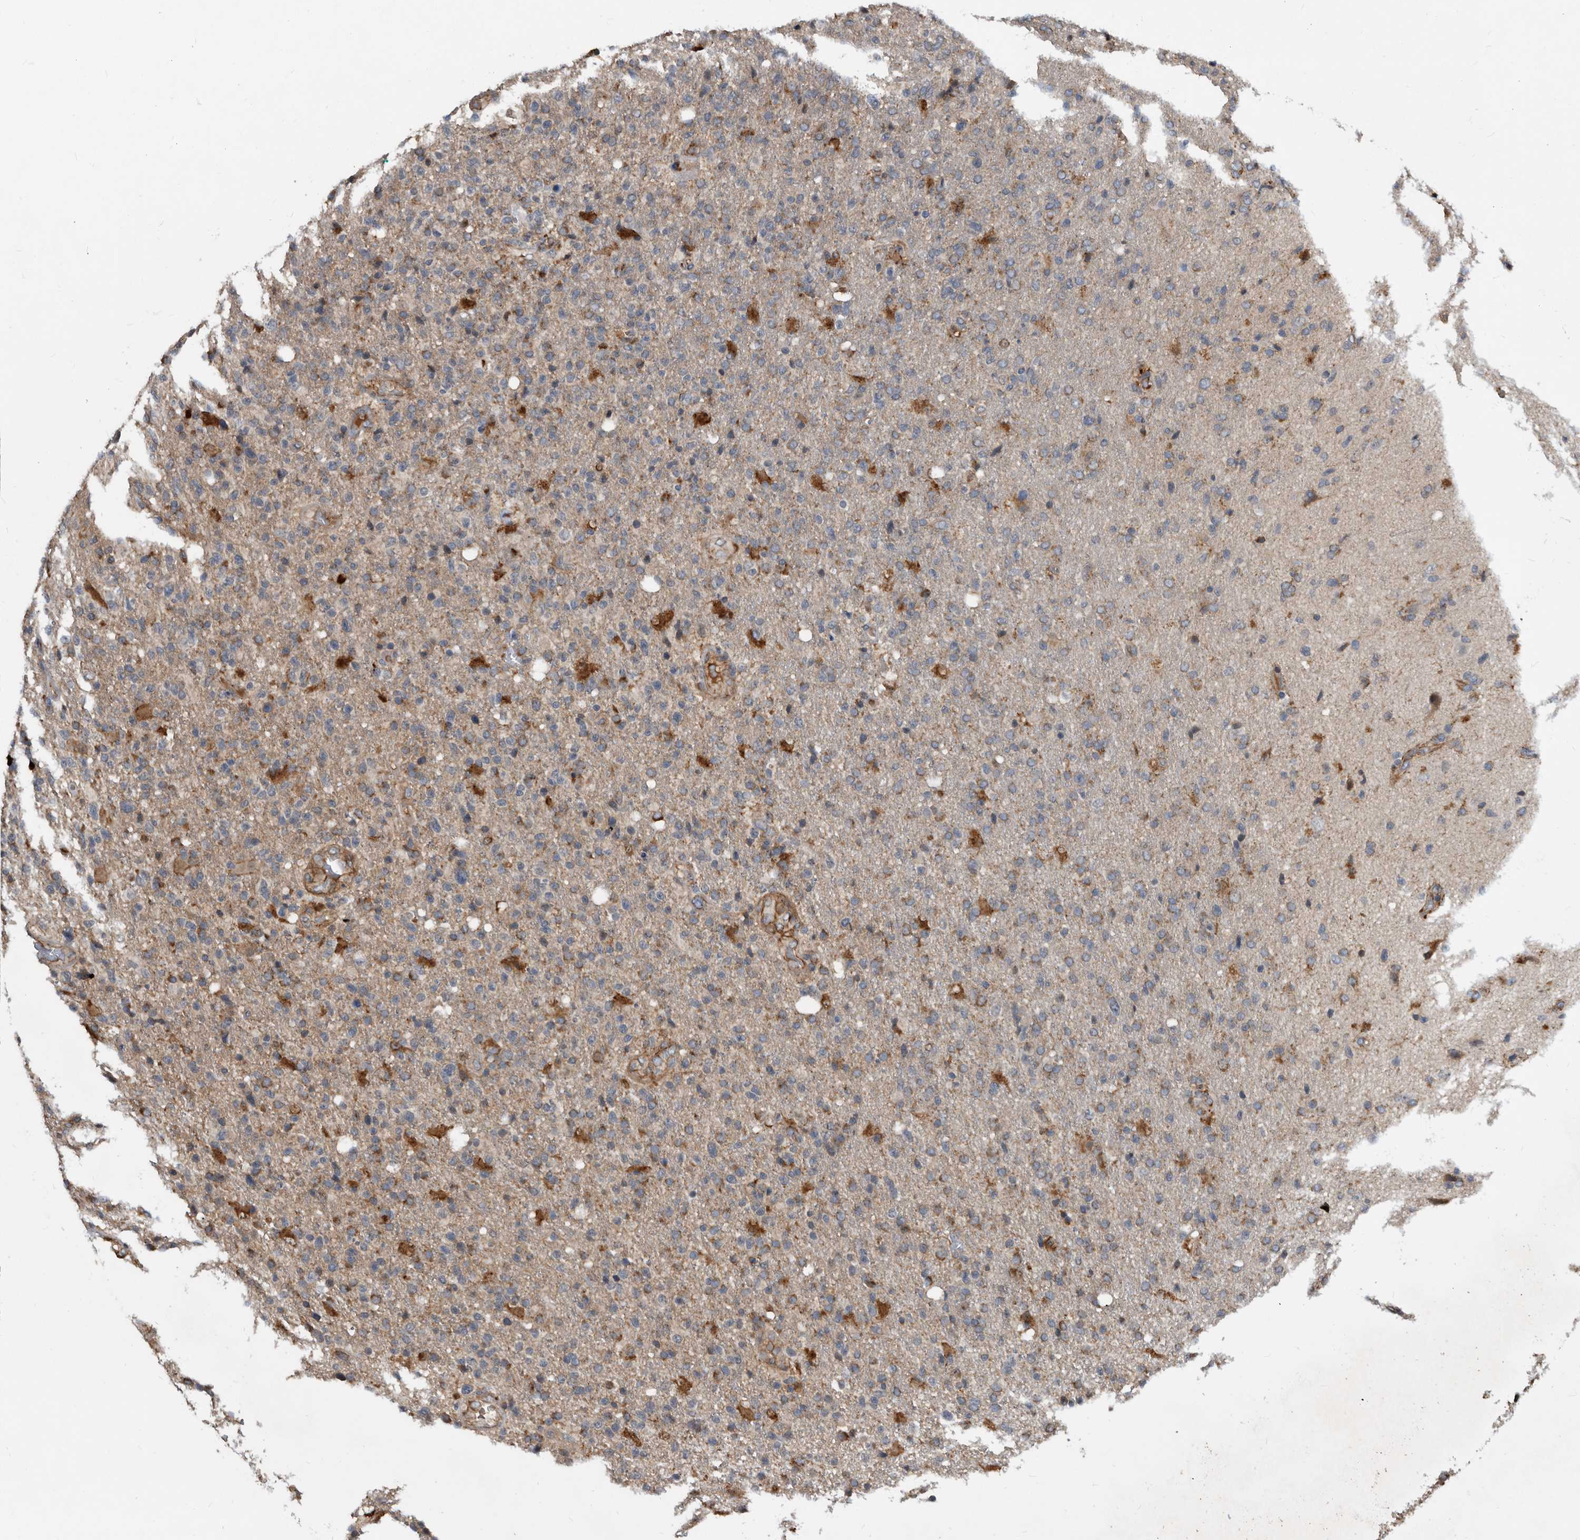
{"staining": {"intensity": "moderate", "quantity": "25%-75%", "location": "cytoplasmic/membranous"}, "tissue": "glioma", "cell_type": "Tumor cells", "image_type": "cancer", "snomed": [{"axis": "morphology", "description": "Glioma, malignant, High grade"}, {"axis": "topography", "description": "Brain"}], "caption": "Moderate cytoplasmic/membranous positivity is seen in approximately 25%-75% of tumor cells in high-grade glioma (malignant).", "gene": "PI15", "patient": {"sex": "male", "age": 72}}